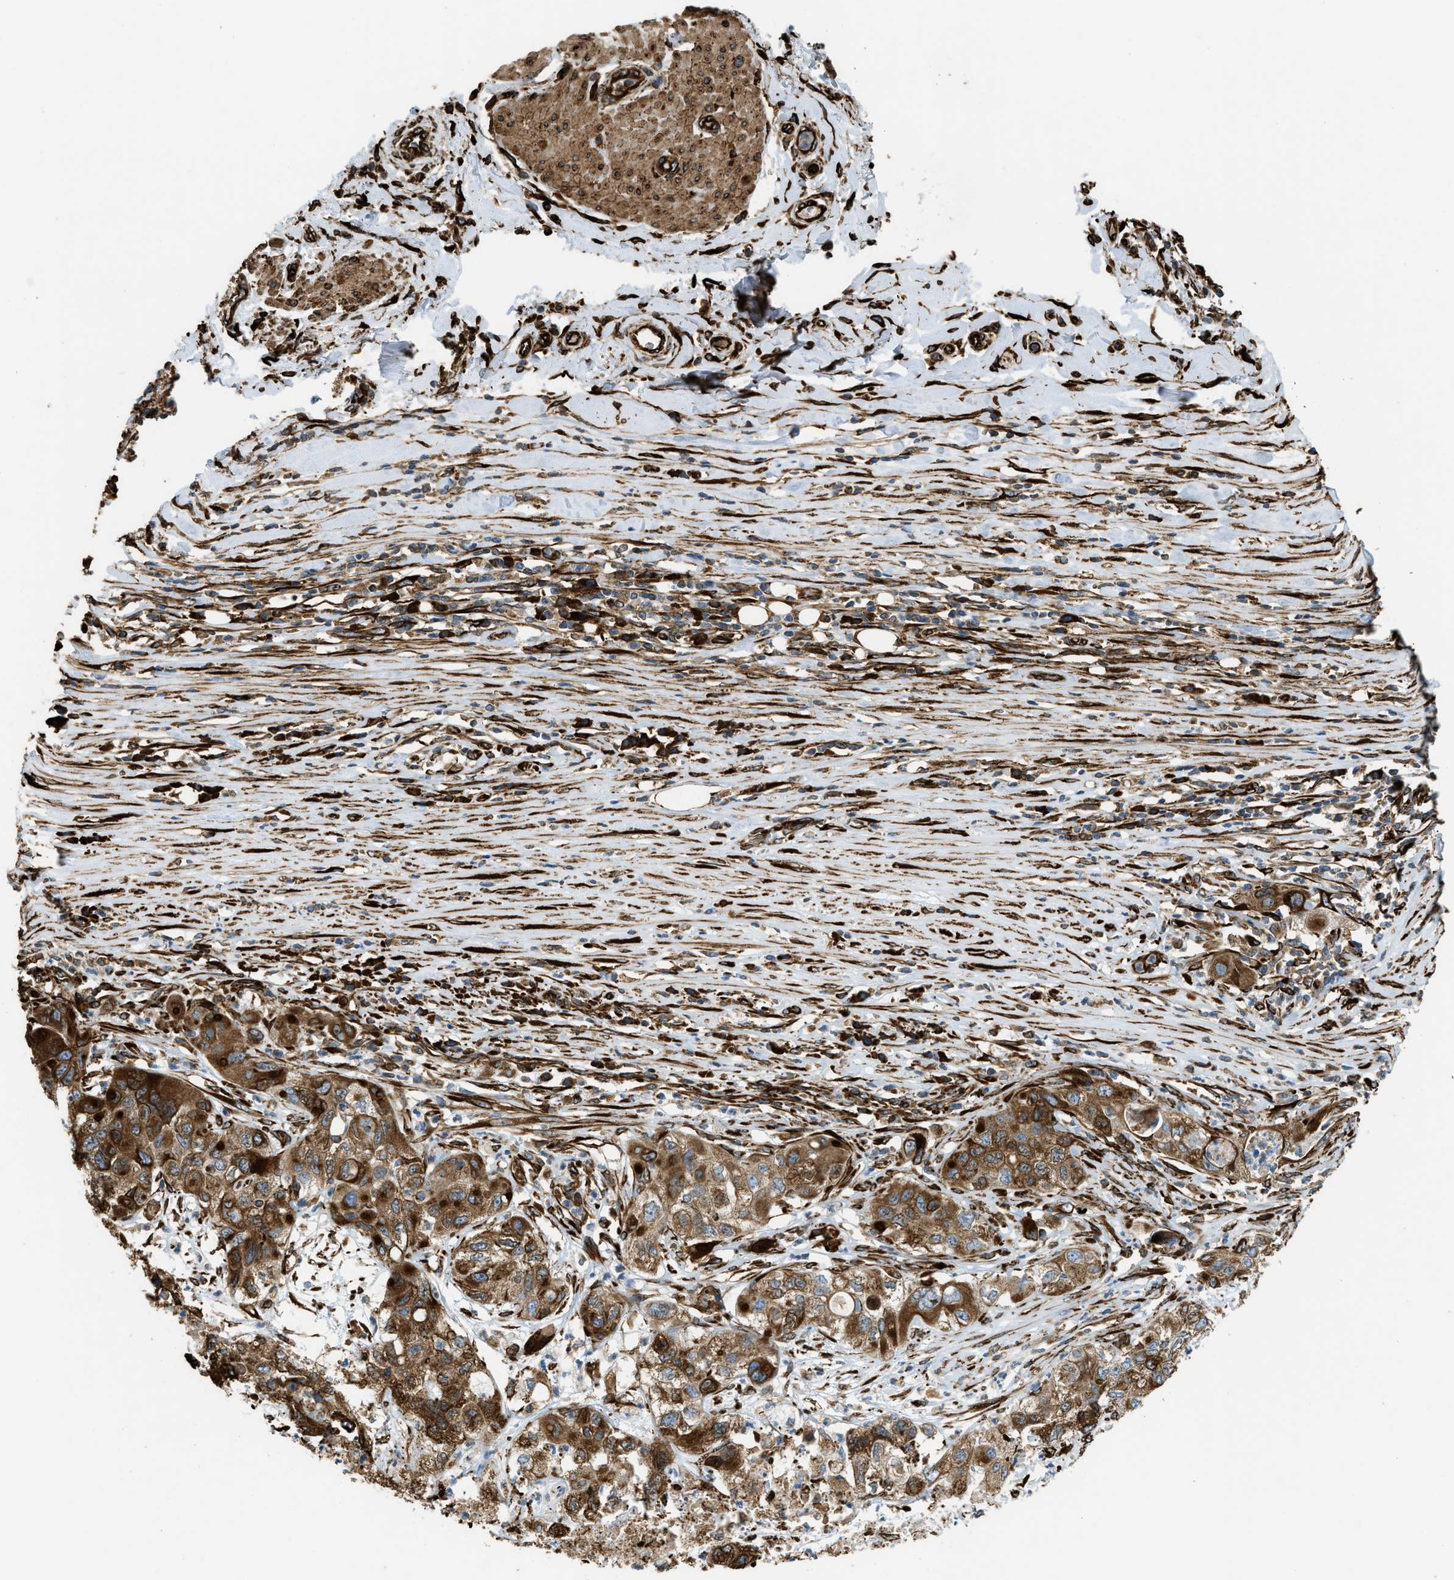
{"staining": {"intensity": "strong", "quantity": ">75%", "location": "cytoplasmic/membranous"}, "tissue": "pancreatic cancer", "cell_type": "Tumor cells", "image_type": "cancer", "snomed": [{"axis": "morphology", "description": "Adenocarcinoma, NOS"}, {"axis": "topography", "description": "Pancreas"}], "caption": "A micrograph of human pancreatic cancer stained for a protein displays strong cytoplasmic/membranous brown staining in tumor cells.", "gene": "BEX3", "patient": {"sex": "female", "age": 78}}